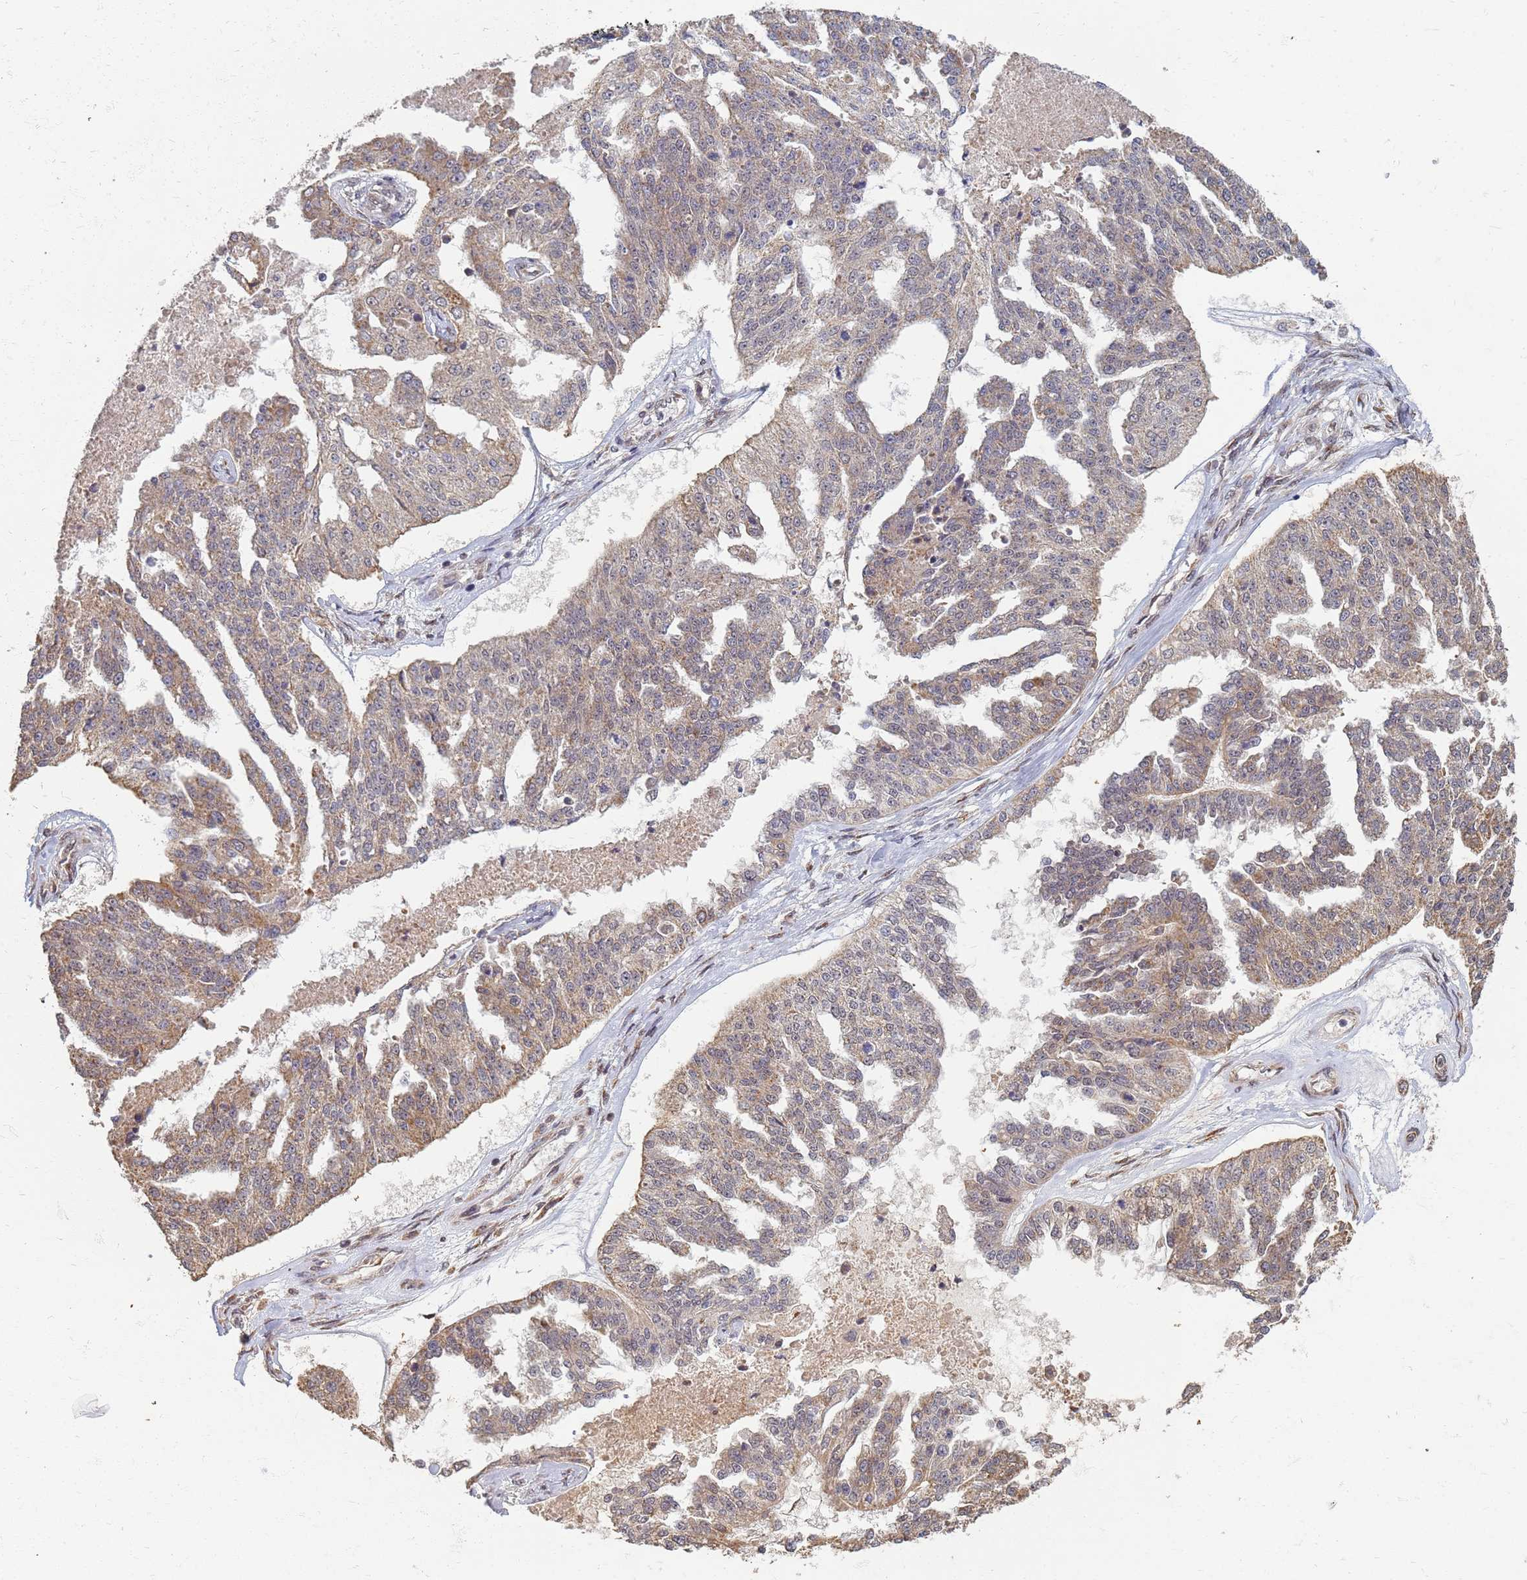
{"staining": {"intensity": "moderate", "quantity": "25%-75%", "location": "cytoplasmic/membranous"}, "tissue": "ovarian cancer", "cell_type": "Tumor cells", "image_type": "cancer", "snomed": [{"axis": "morphology", "description": "Cystadenocarcinoma, serous, NOS"}, {"axis": "topography", "description": "Ovary"}], "caption": "Ovarian cancer (serous cystadenocarcinoma) was stained to show a protein in brown. There is medium levels of moderate cytoplasmic/membranous staining in about 25%-75% of tumor cells.", "gene": "ITGB4", "patient": {"sex": "female", "age": 58}}